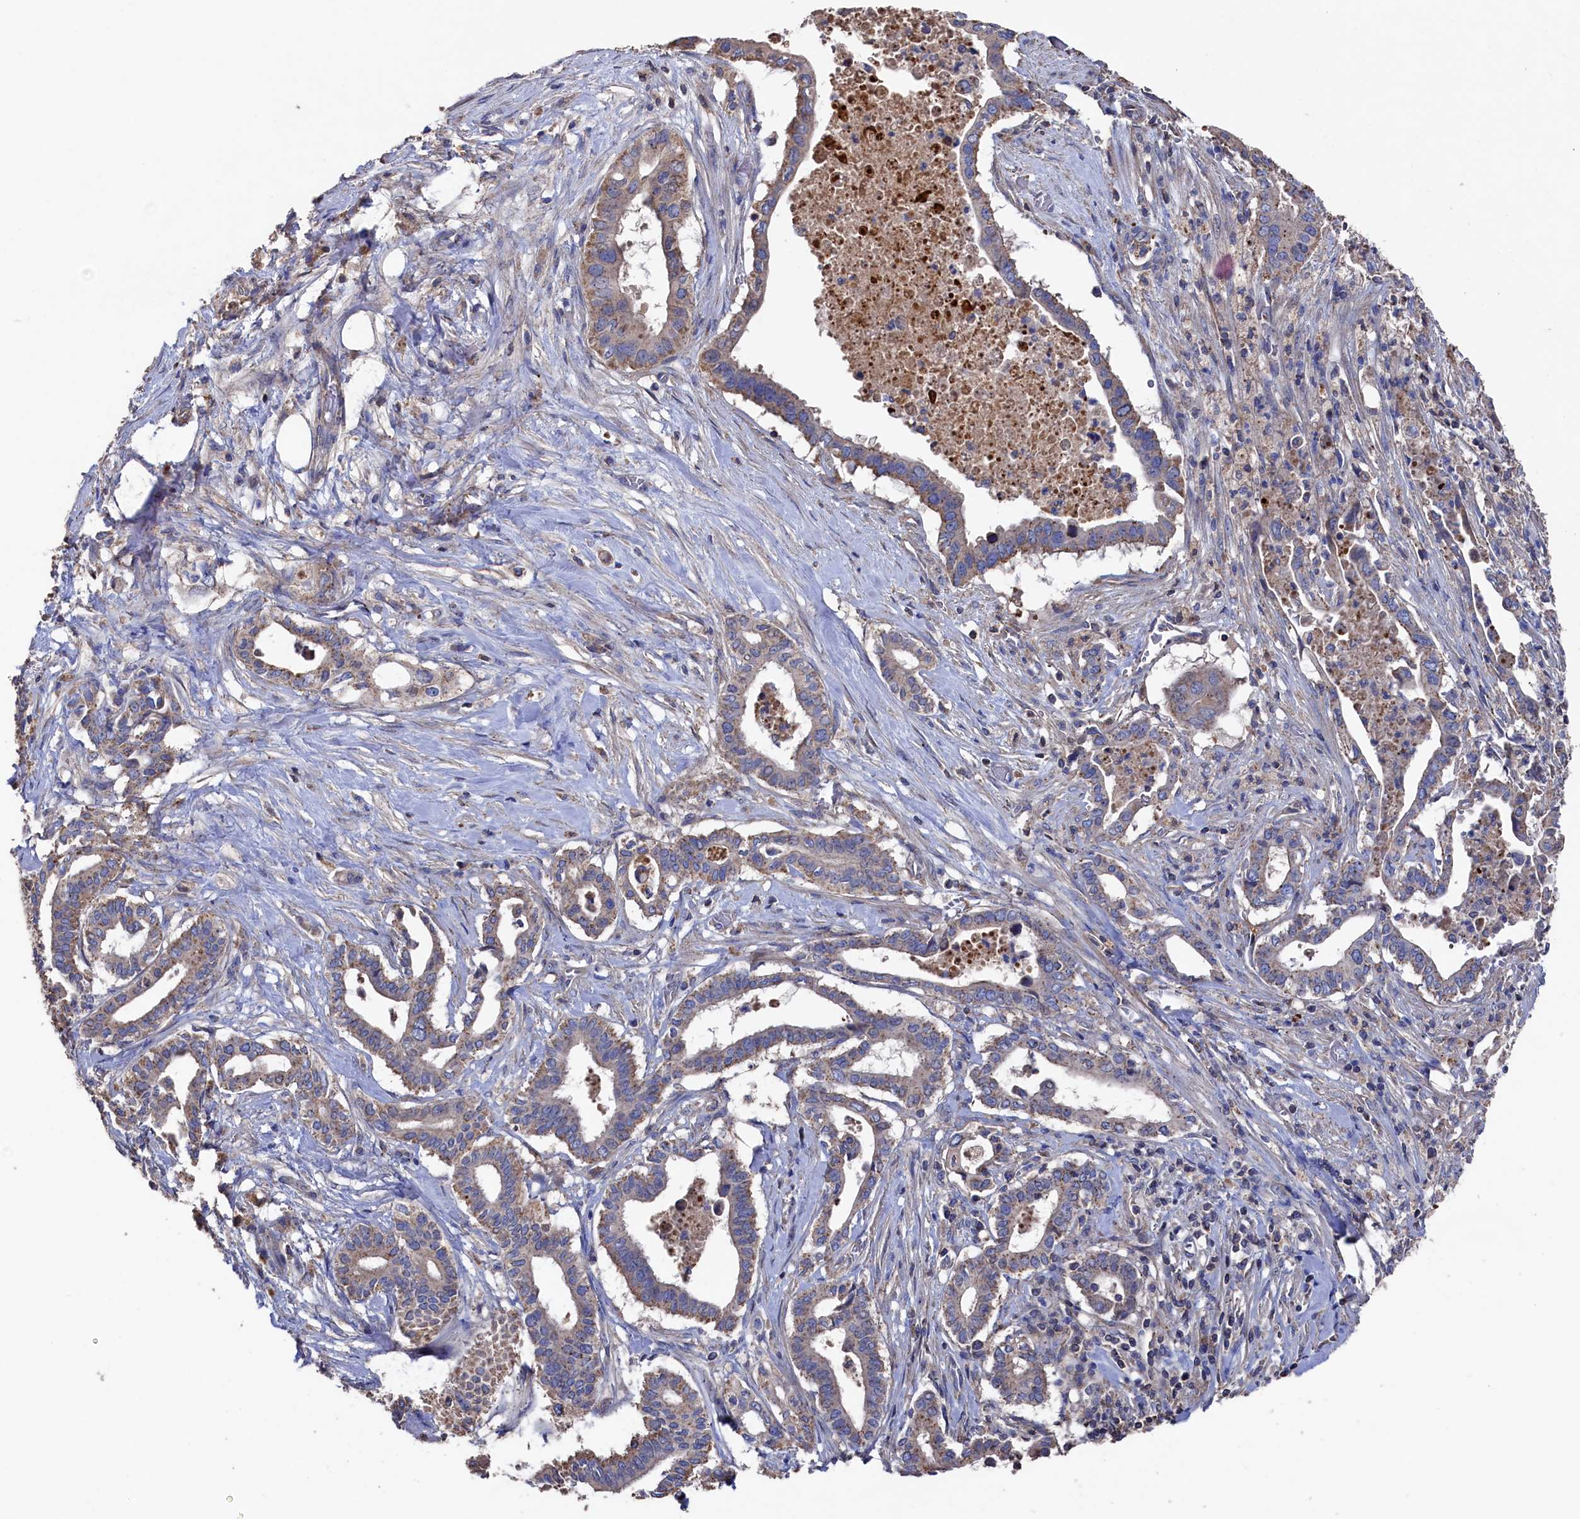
{"staining": {"intensity": "weak", "quantity": ">75%", "location": "cytoplasmic/membranous"}, "tissue": "pancreatic cancer", "cell_type": "Tumor cells", "image_type": "cancer", "snomed": [{"axis": "morphology", "description": "Adenocarcinoma, NOS"}, {"axis": "topography", "description": "Pancreas"}], "caption": "Weak cytoplasmic/membranous protein staining is identified in about >75% of tumor cells in pancreatic adenocarcinoma.", "gene": "TK2", "patient": {"sex": "female", "age": 77}}